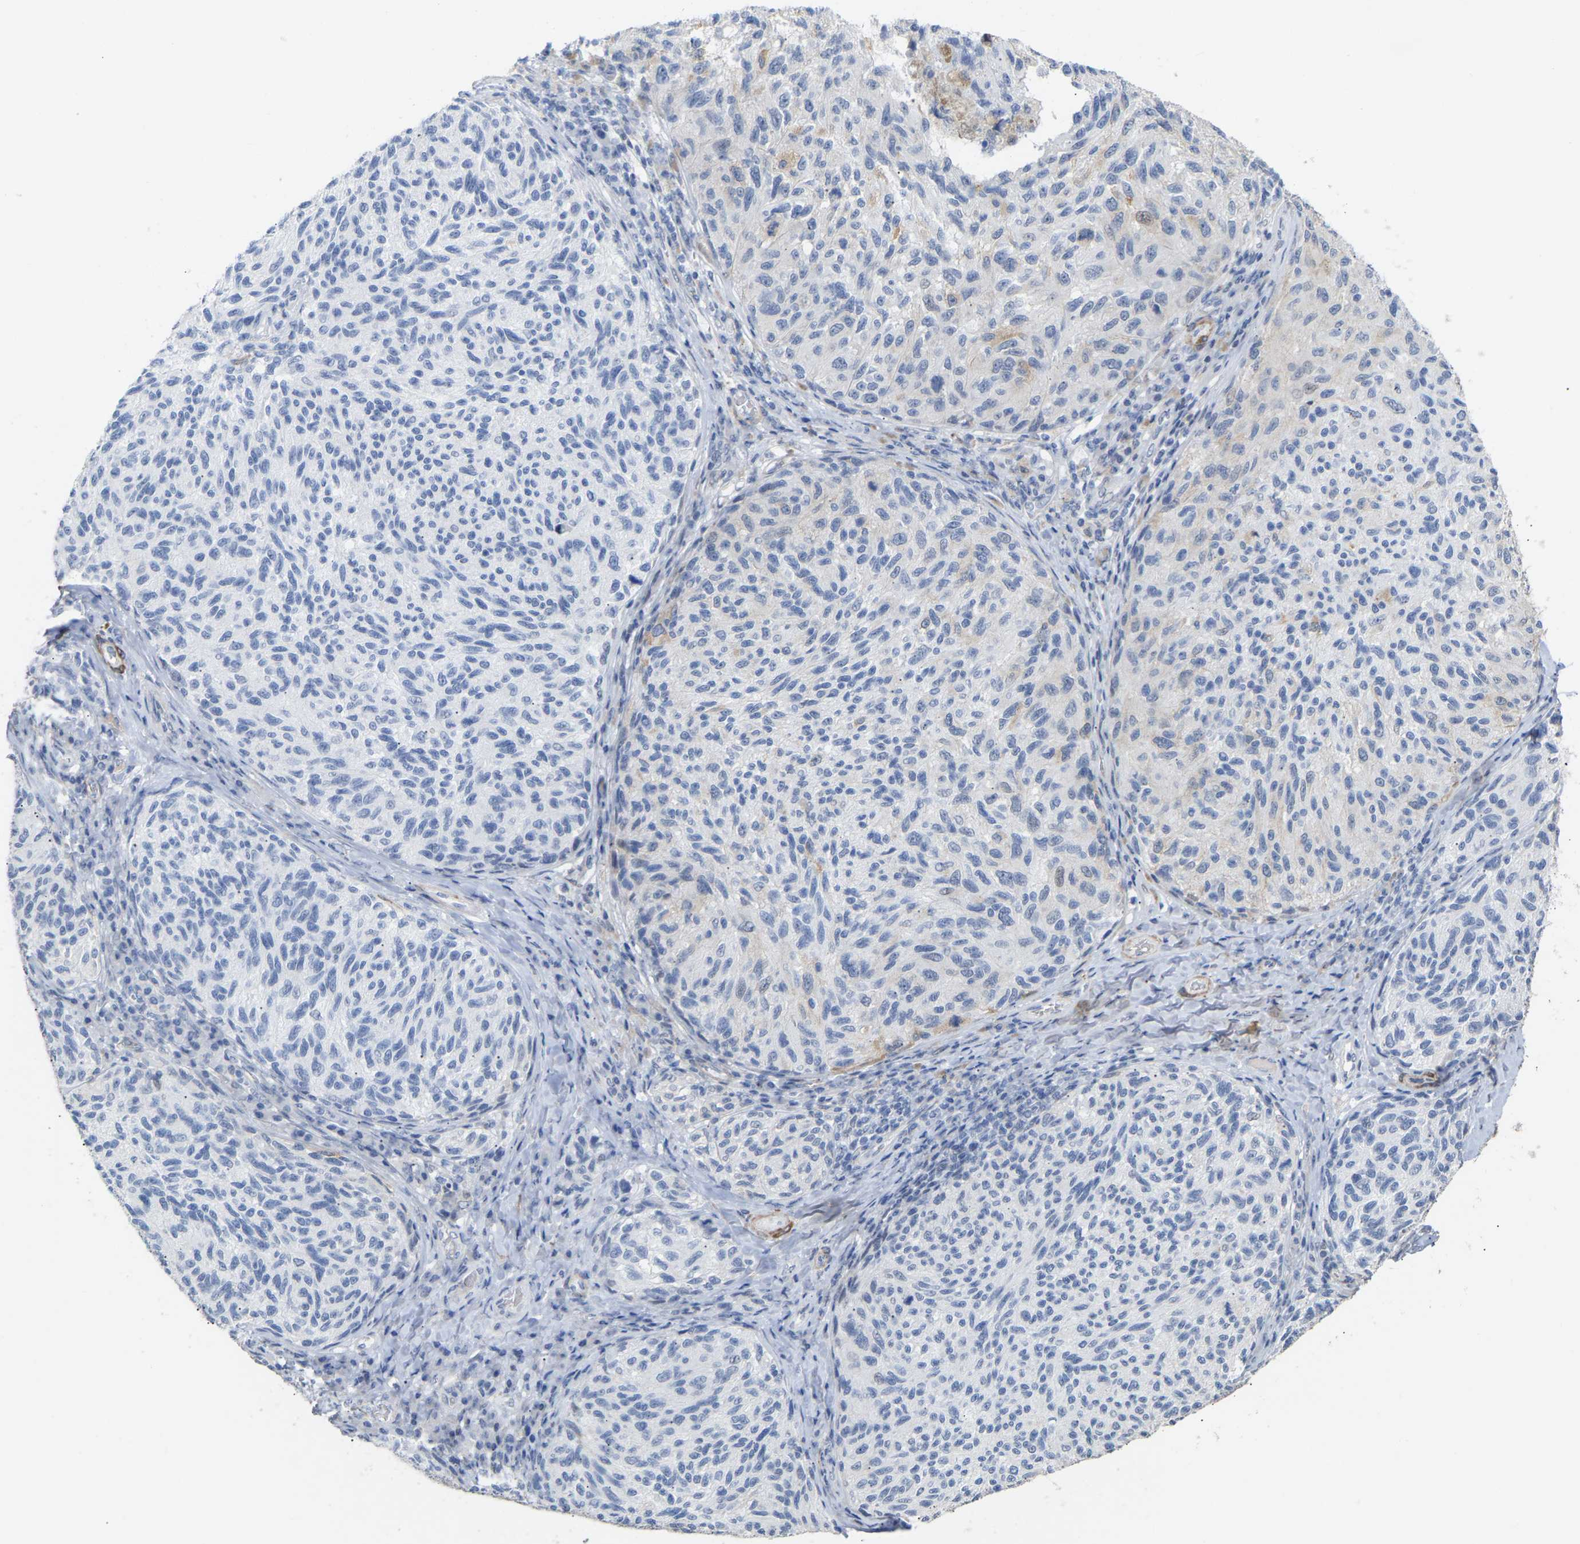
{"staining": {"intensity": "negative", "quantity": "none", "location": "none"}, "tissue": "melanoma", "cell_type": "Tumor cells", "image_type": "cancer", "snomed": [{"axis": "morphology", "description": "Malignant melanoma, NOS"}, {"axis": "topography", "description": "Skin"}], "caption": "Melanoma was stained to show a protein in brown. There is no significant expression in tumor cells.", "gene": "AMPH", "patient": {"sex": "female", "age": 73}}